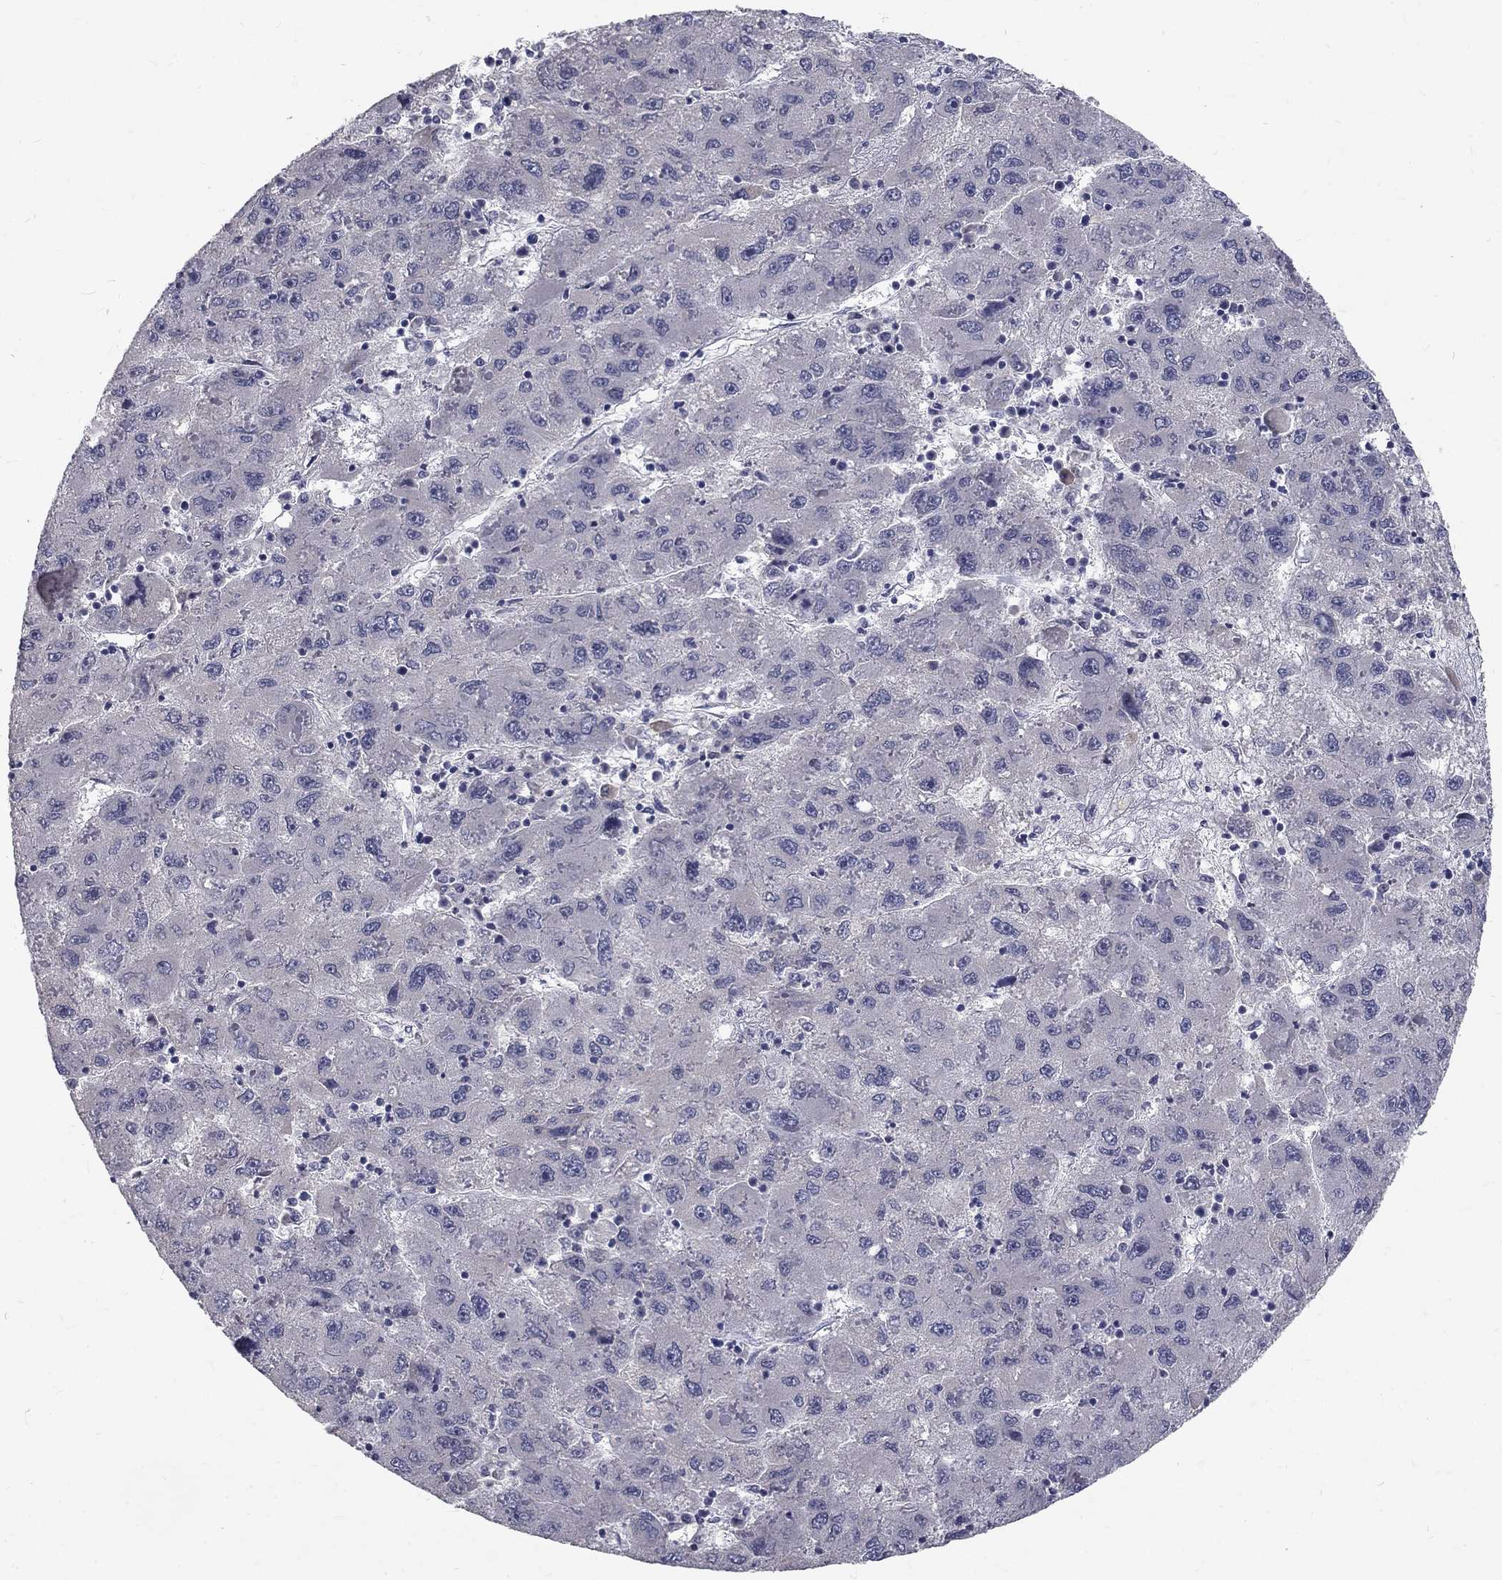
{"staining": {"intensity": "negative", "quantity": "none", "location": "none"}, "tissue": "liver cancer", "cell_type": "Tumor cells", "image_type": "cancer", "snomed": [{"axis": "morphology", "description": "Carcinoma, Hepatocellular, NOS"}, {"axis": "topography", "description": "Liver"}], "caption": "Immunohistochemistry of liver cancer (hepatocellular carcinoma) exhibits no expression in tumor cells.", "gene": "NOS1", "patient": {"sex": "male", "age": 75}}